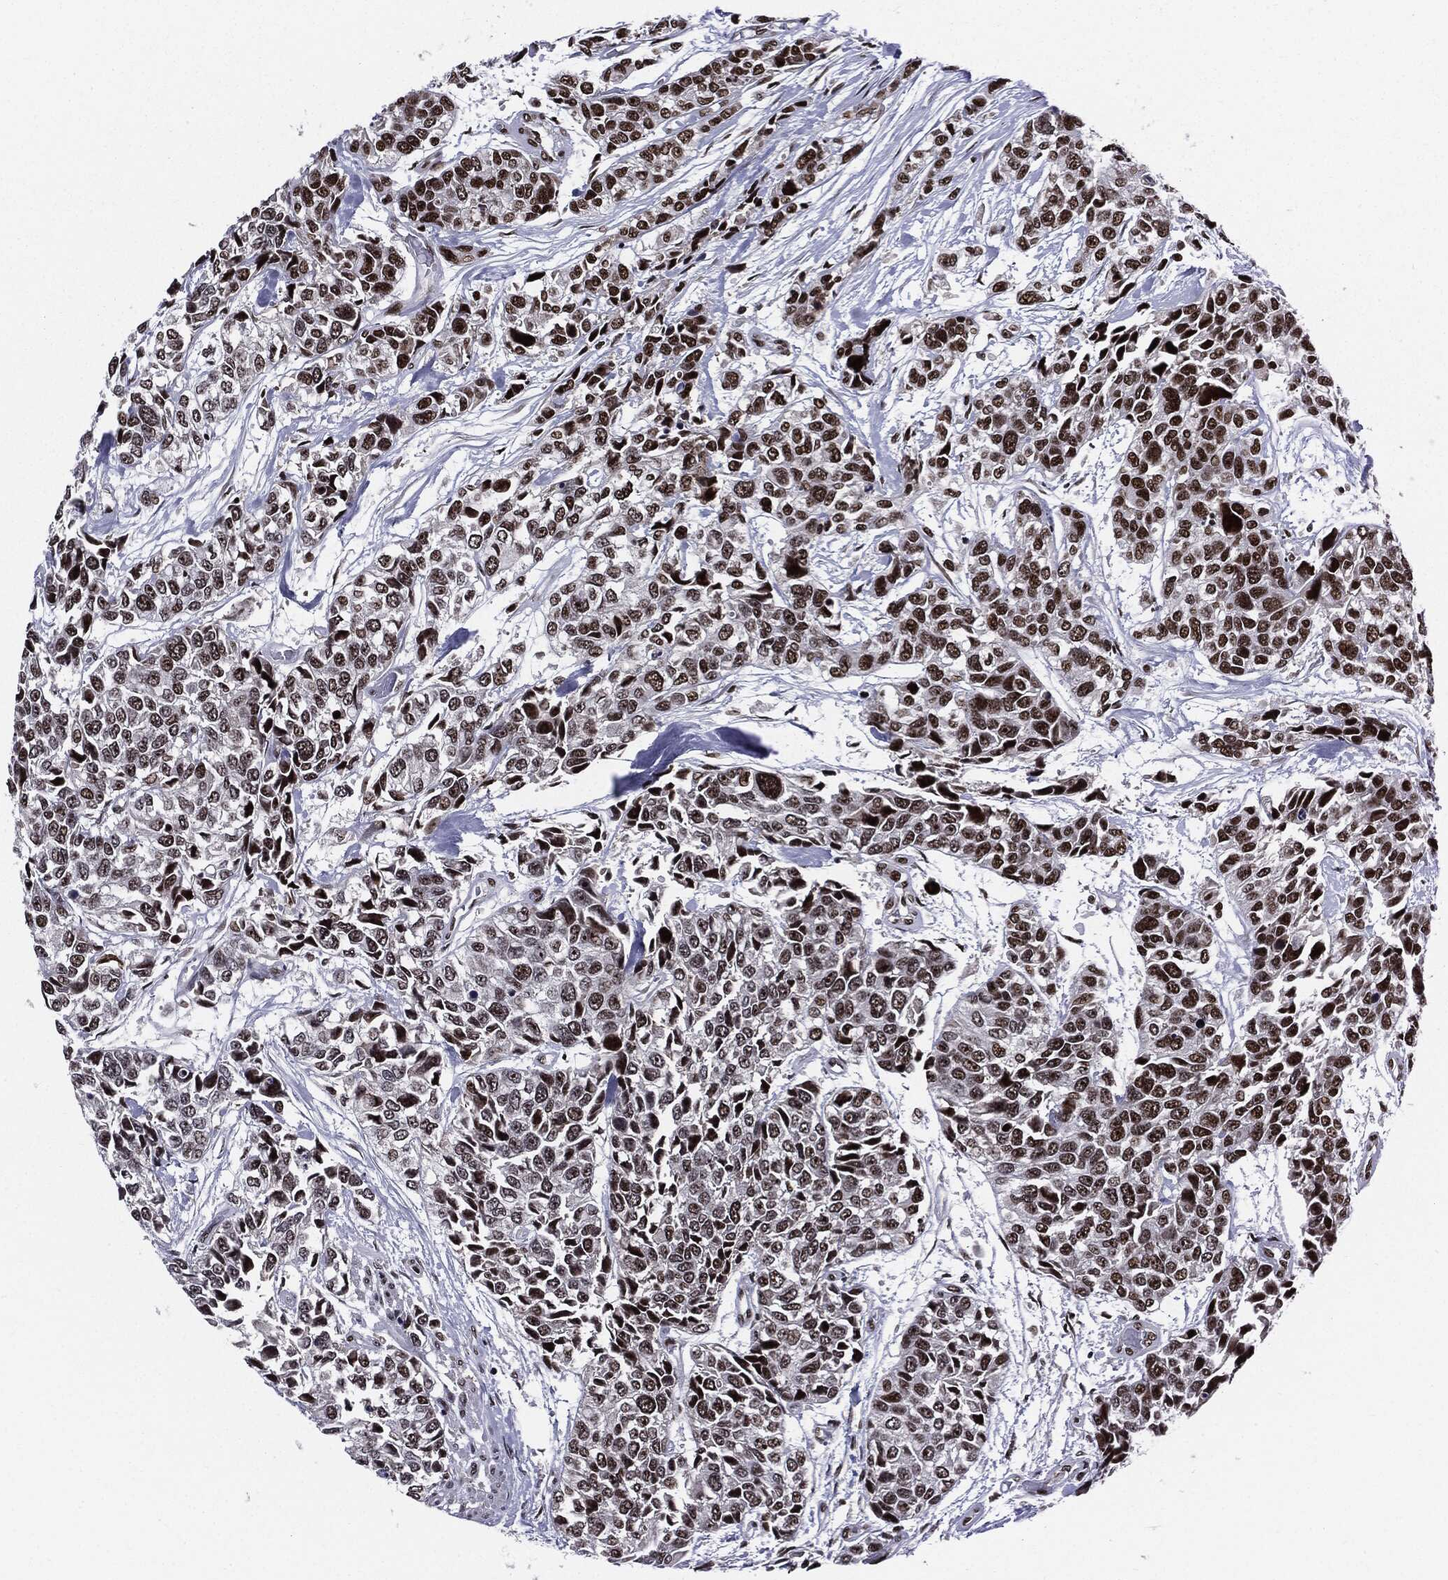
{"staining": {"intensity": "strong", "quantity": ">75%", "location": "nuclear"}, "tissue": "urothelial cancer", "cell_type": "Tumor cells", "image_type": "cancer", "snomed": [{"axis": "morphology", "description": "Urothelial carcinoma, High grade"}, {"axis": "topography", "description": "Urinary bladder"}], "caption": "This is an image of immunohistochemistry staining of urothelial carcinoma (high-grade), which shows strong positivity in the nuclear of tumor cells.", "gene": "ZFP91", "patient": {"sex": "male", "age": 77}}